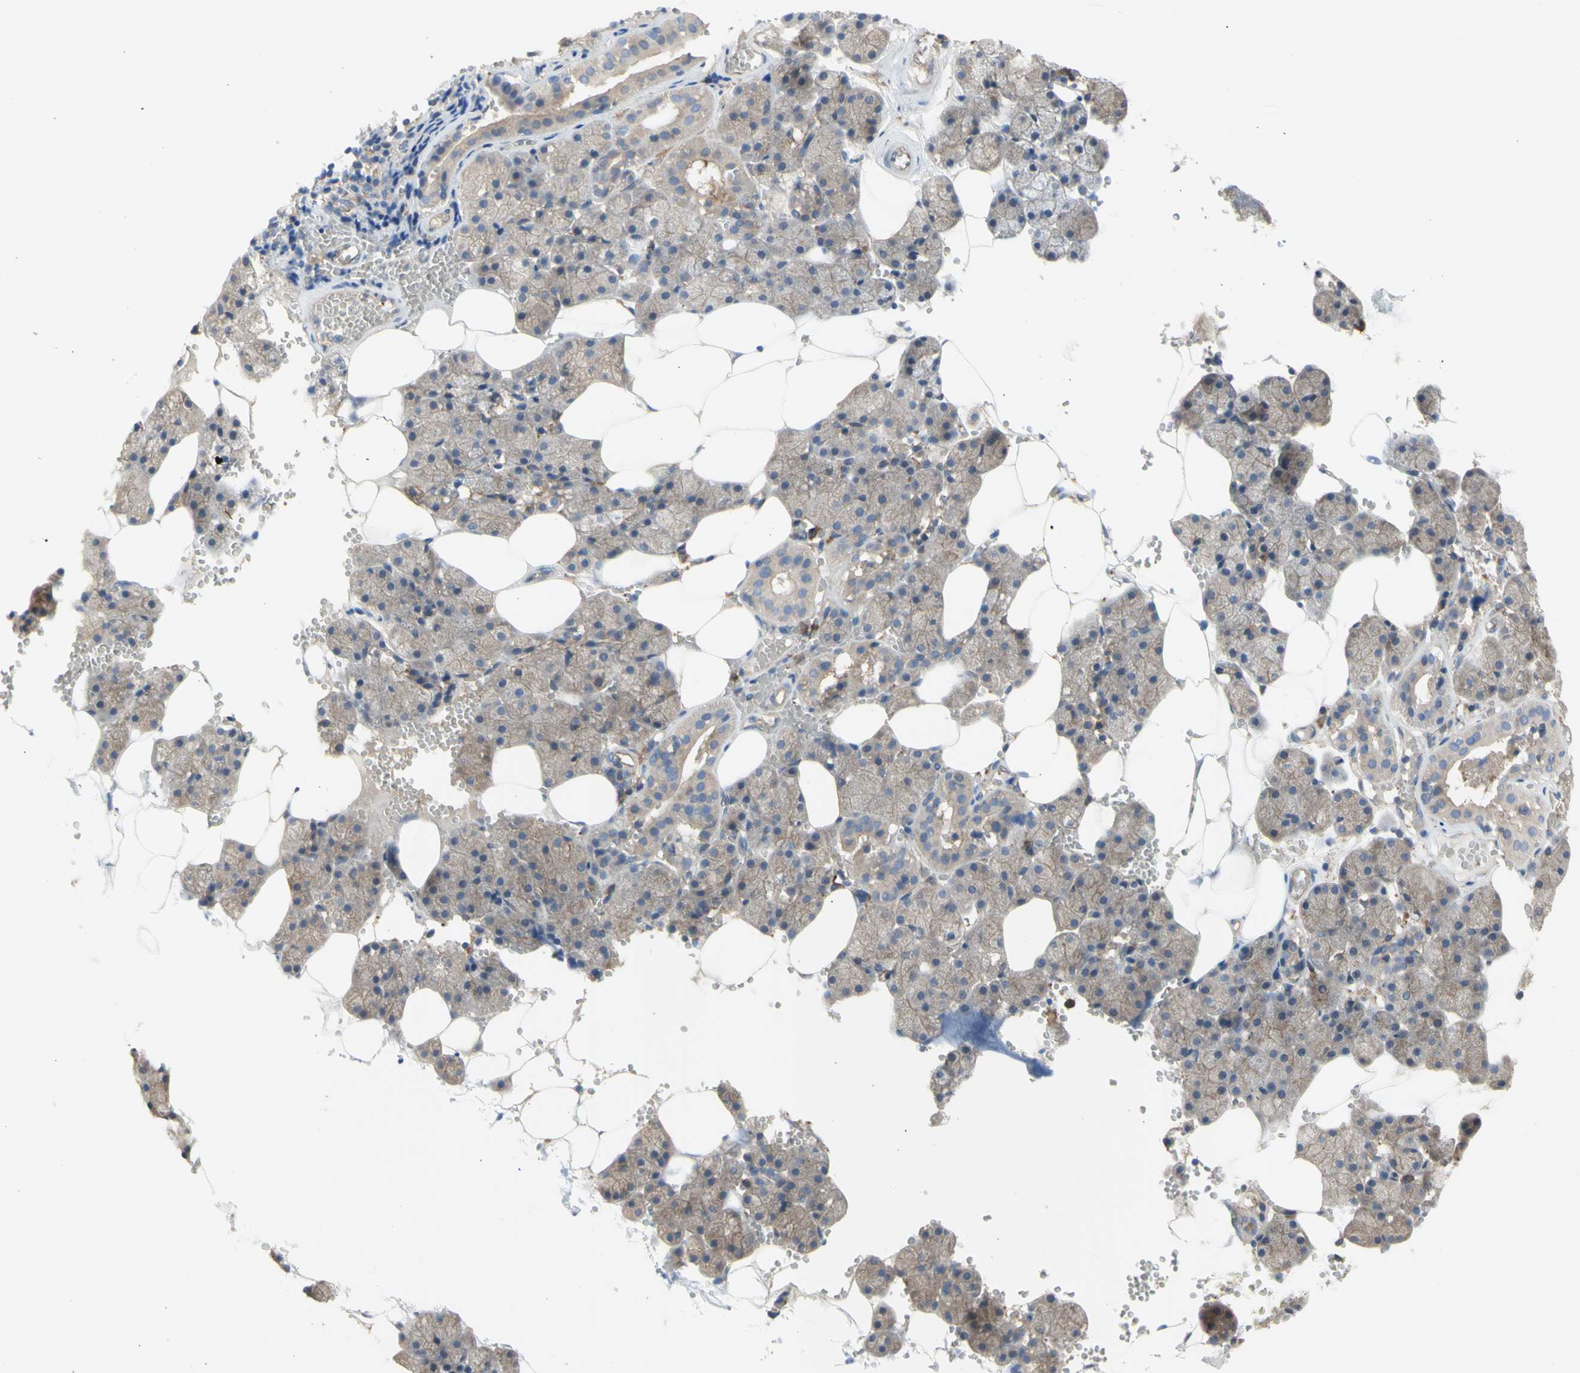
{"staining": {"intensity": "moderate", "quantity": ">75%", "location": "cytoplasmic/membranous"}, "tissue": "salivary gland", "cell_type": "Glandular cells", "image_type": "normal", "snomed": [{"axis": "morphology", "description": "Normal tissue, NOS"}, {"axis": "topography", "description": "Salivary gland"}], "caption": "Normal salivary gland demonstrates moderate cytoplasmic/membranous positivity in approximately >75% of glandular cells.", "gene": "KLC1", "patient": {"sex": "male", "age": 62}}